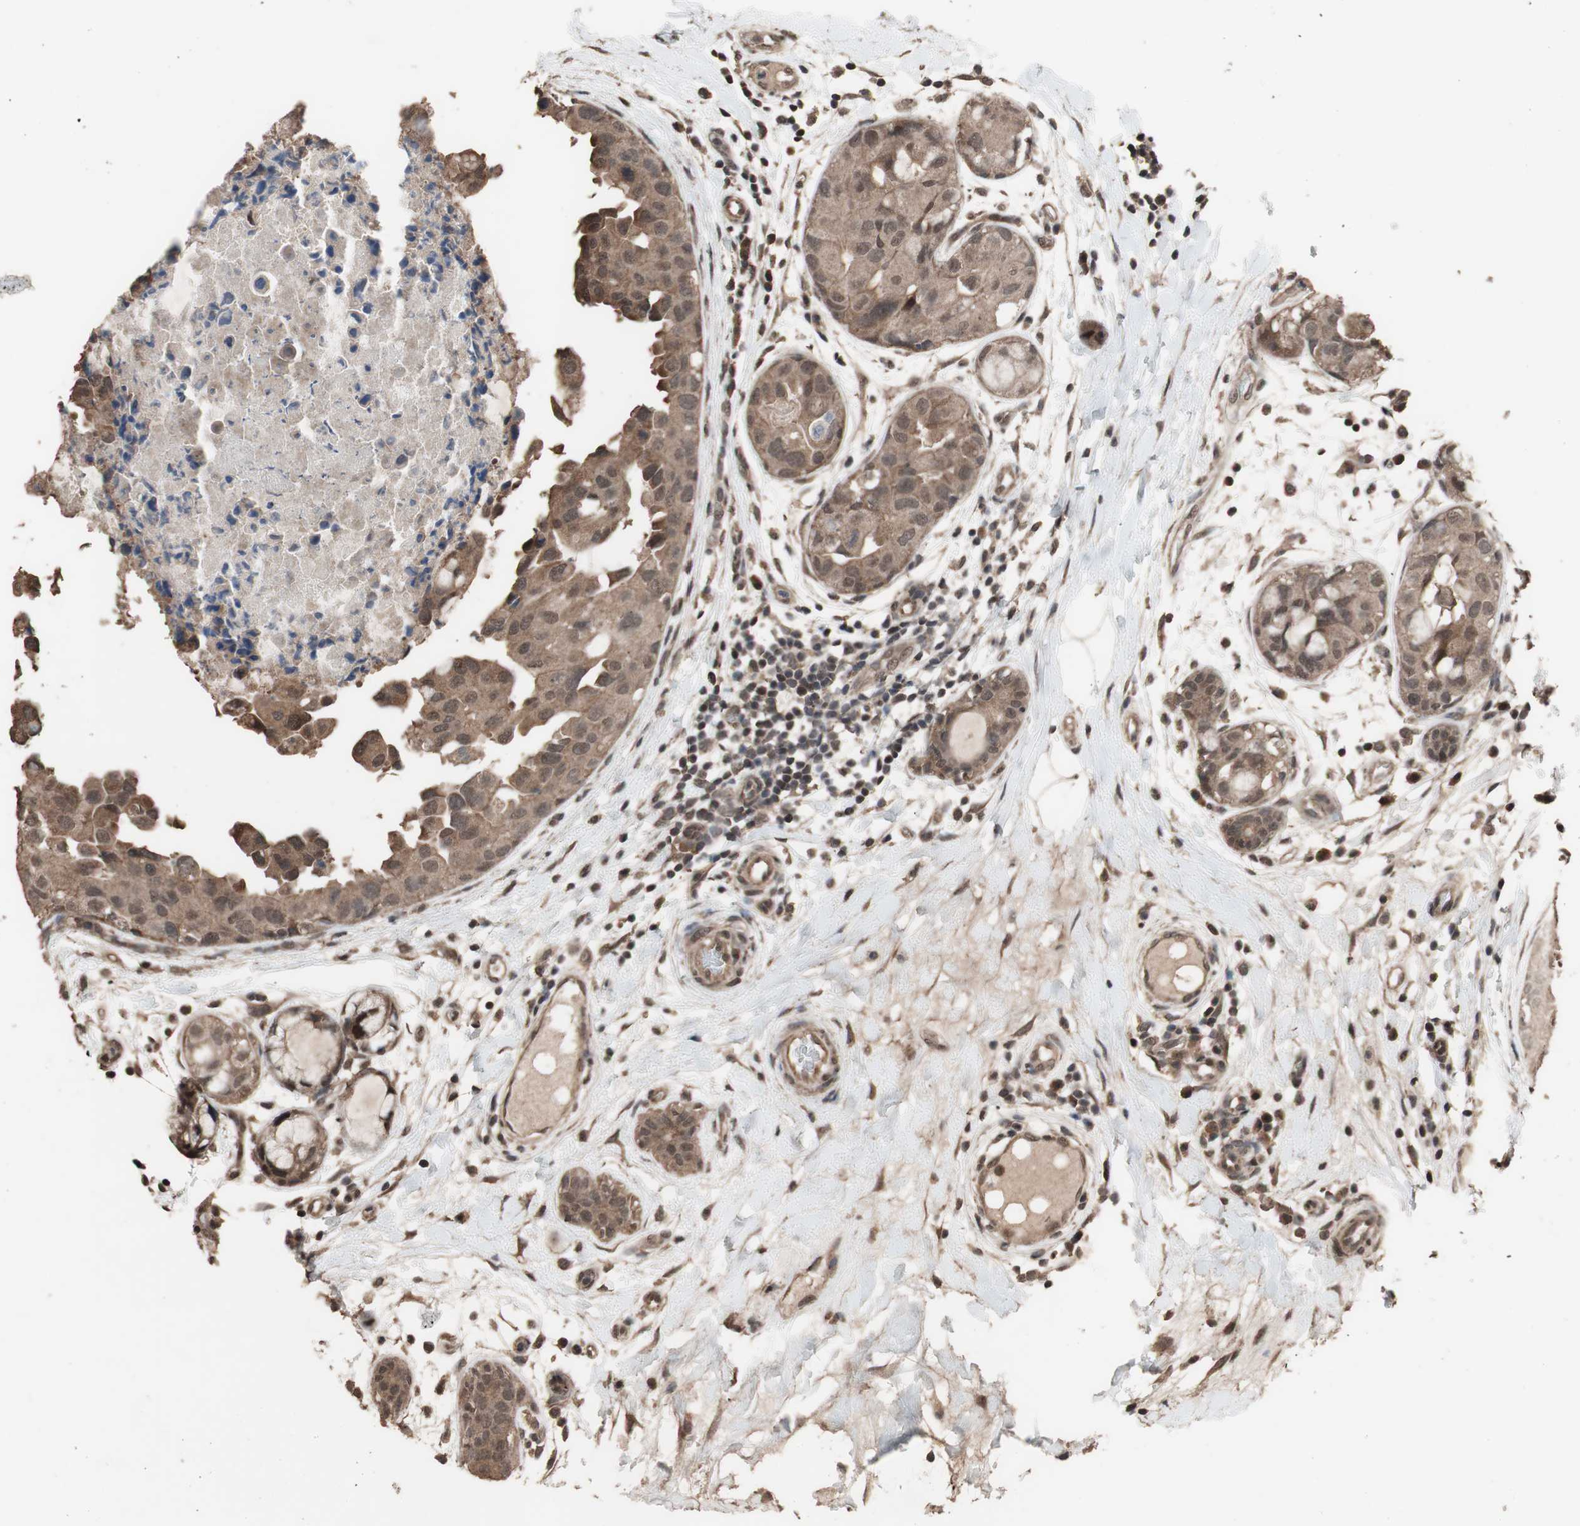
{"staining": {"intensity": "moderate", "quantity": ">75%", "location": "cytoplasmic/membranous"}, "tissue": "breast cancer", "cell_type": "Tumor cells", "image_type": "cancer", "snomed": [{"axis": "morphology", "description": "Duct carcinoma"}, {"axis": "topography", "description": "Breast"}], "caption": "Breast invasive ductal carcinoma tissue shows moderate cytoplasmic/membranous positivity in about >75% of tumor cells", "gene": "KANSL1", "patient": {"sex": "female", "age": 40}}